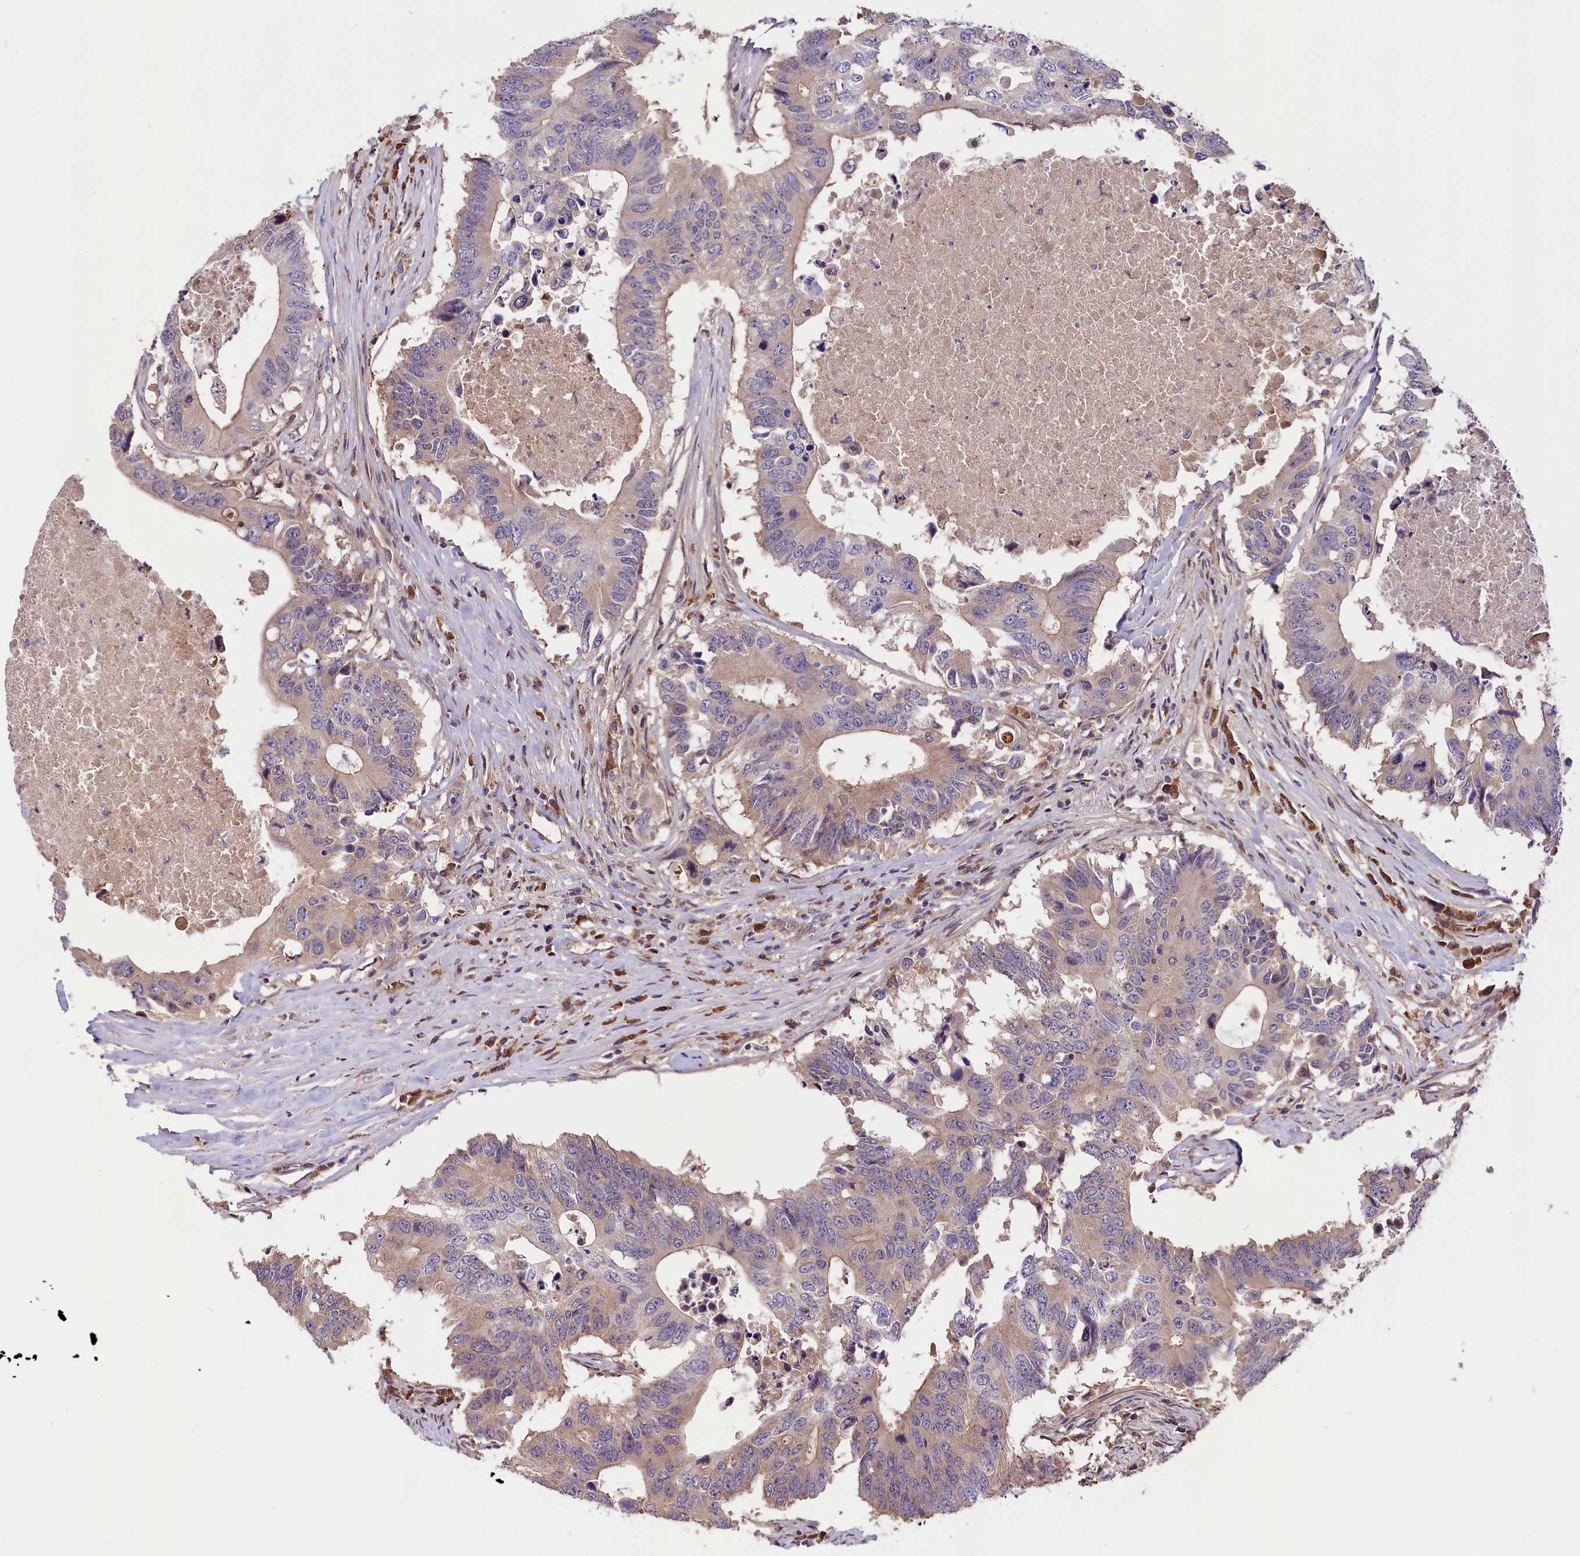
{"staining": {"intensity": "weak", "quantity": "25%-75%", "location": "cytoplasmic/membranous"}, "tissue": "colorectal cancer", "cell_type": "Tumor cells", "image_type": "cancer", "snomed": [{"axis": "morphology", "description": "Adenocarcinoma, NOS"}, {"axis": "topography", "description": "Colon"}], "caption": "This image shows immunohistochemistry staining of colorectal adenocarcinoma, with low weak cytoplasmic/membranous expression in about 25%-75% of tumor cells.", "gene": "SETD6", "patient": {"sex": "male", "age": 71}}